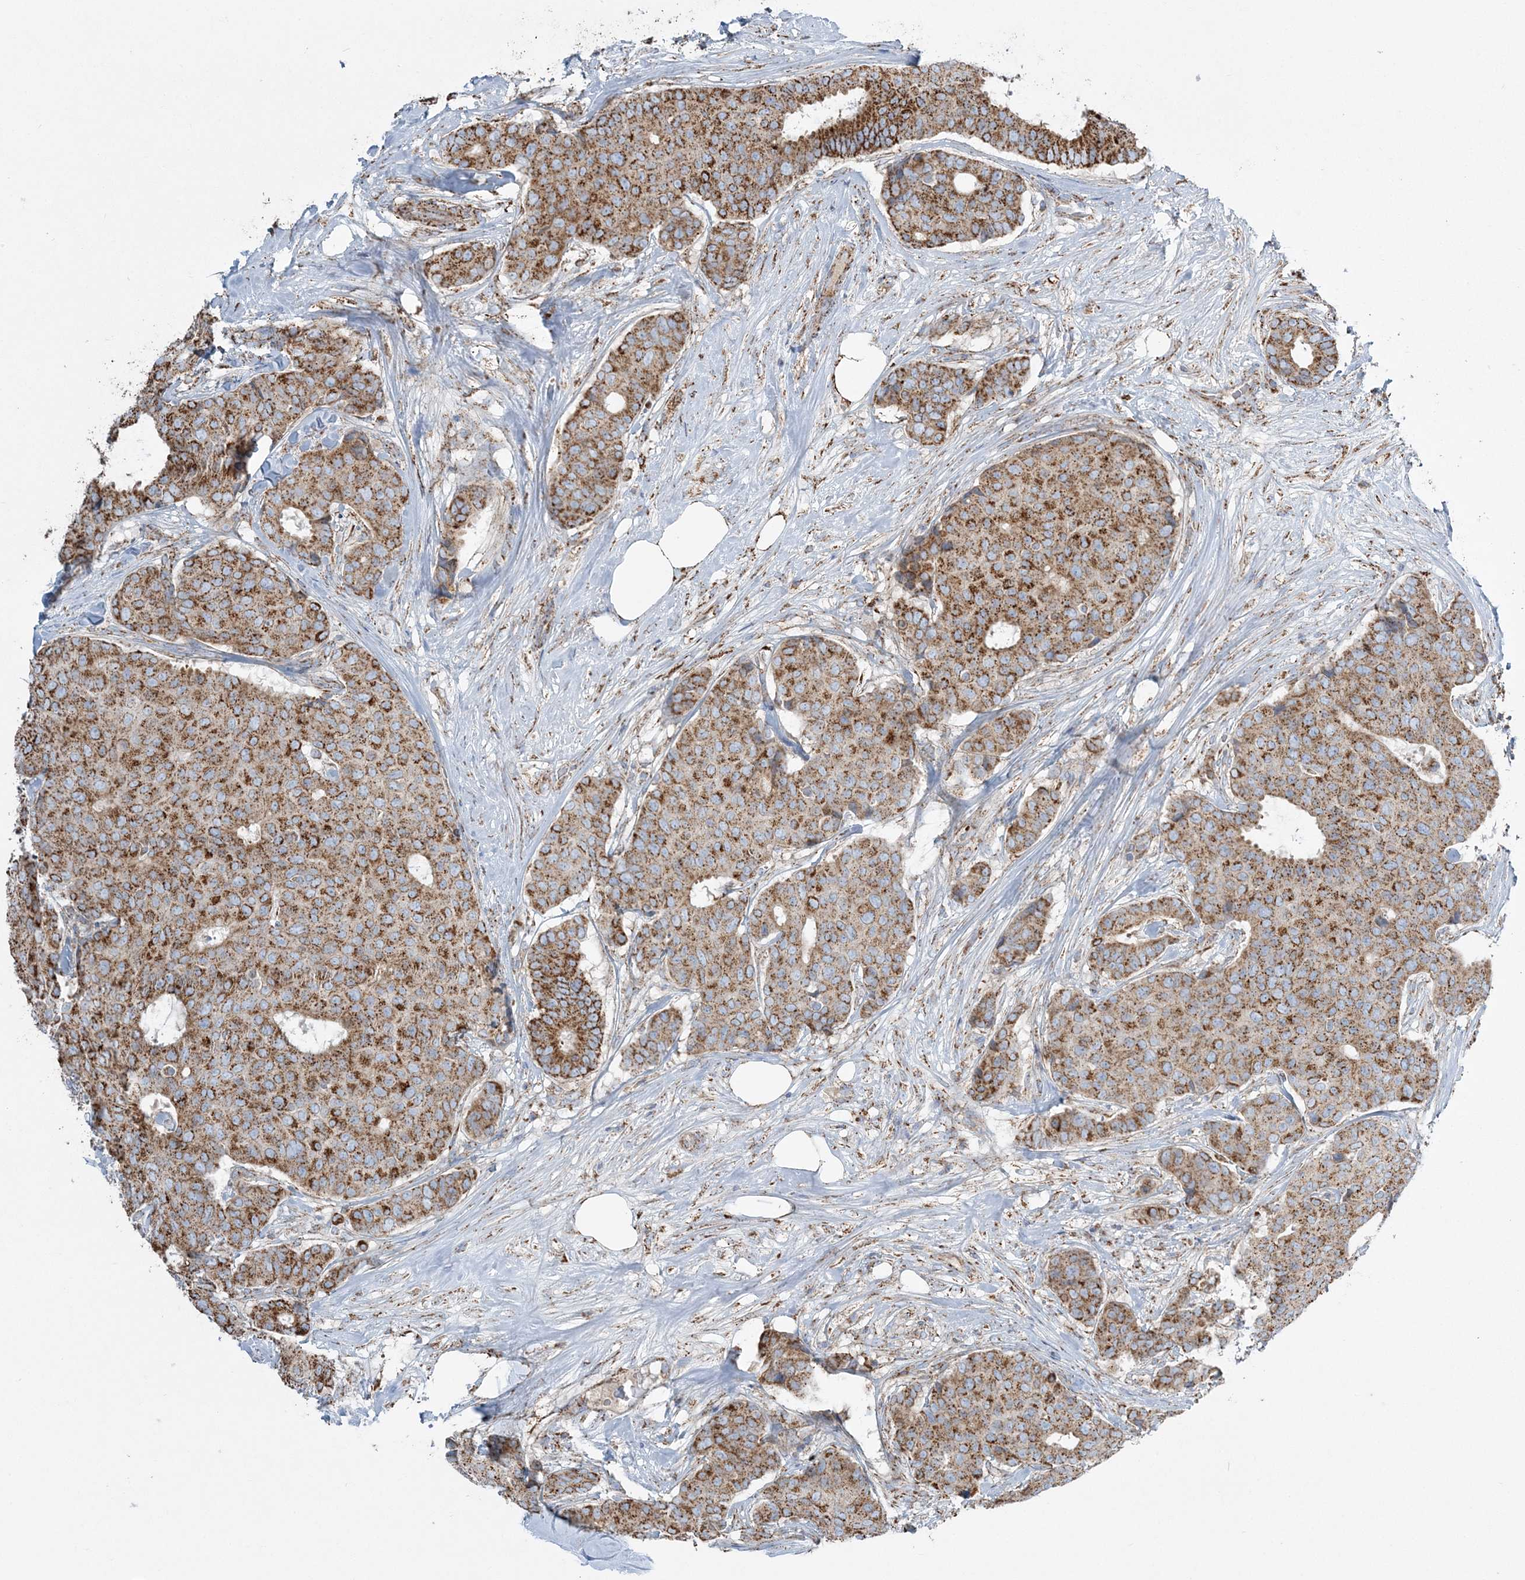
{"staining": {"intensity": "strong", "quantity": ">75%", "location": "cytoplasmic/membranous"}, "tissue": "breast cancer", "cell_type": "Tumor cells", "image_type": "cancer", "snomed": [{"axis": "morphology", "description": "Duct carcinoma"}, {"axis": "topography", "description": "Breast"}], "caption": "Immunohistochemical staining of breast invasive ductal carcinoma reveals high levels of strong cytoplasmic/membranous staining in approximately >75% of tumor cells. The protein of interest is stained brown, and the nuclei are stained in blue (DAB IHC with brightfield microscopy, high magnification).", "gene": "RAB11FIP3", "patient": {"sex": "female", "age": 75}}